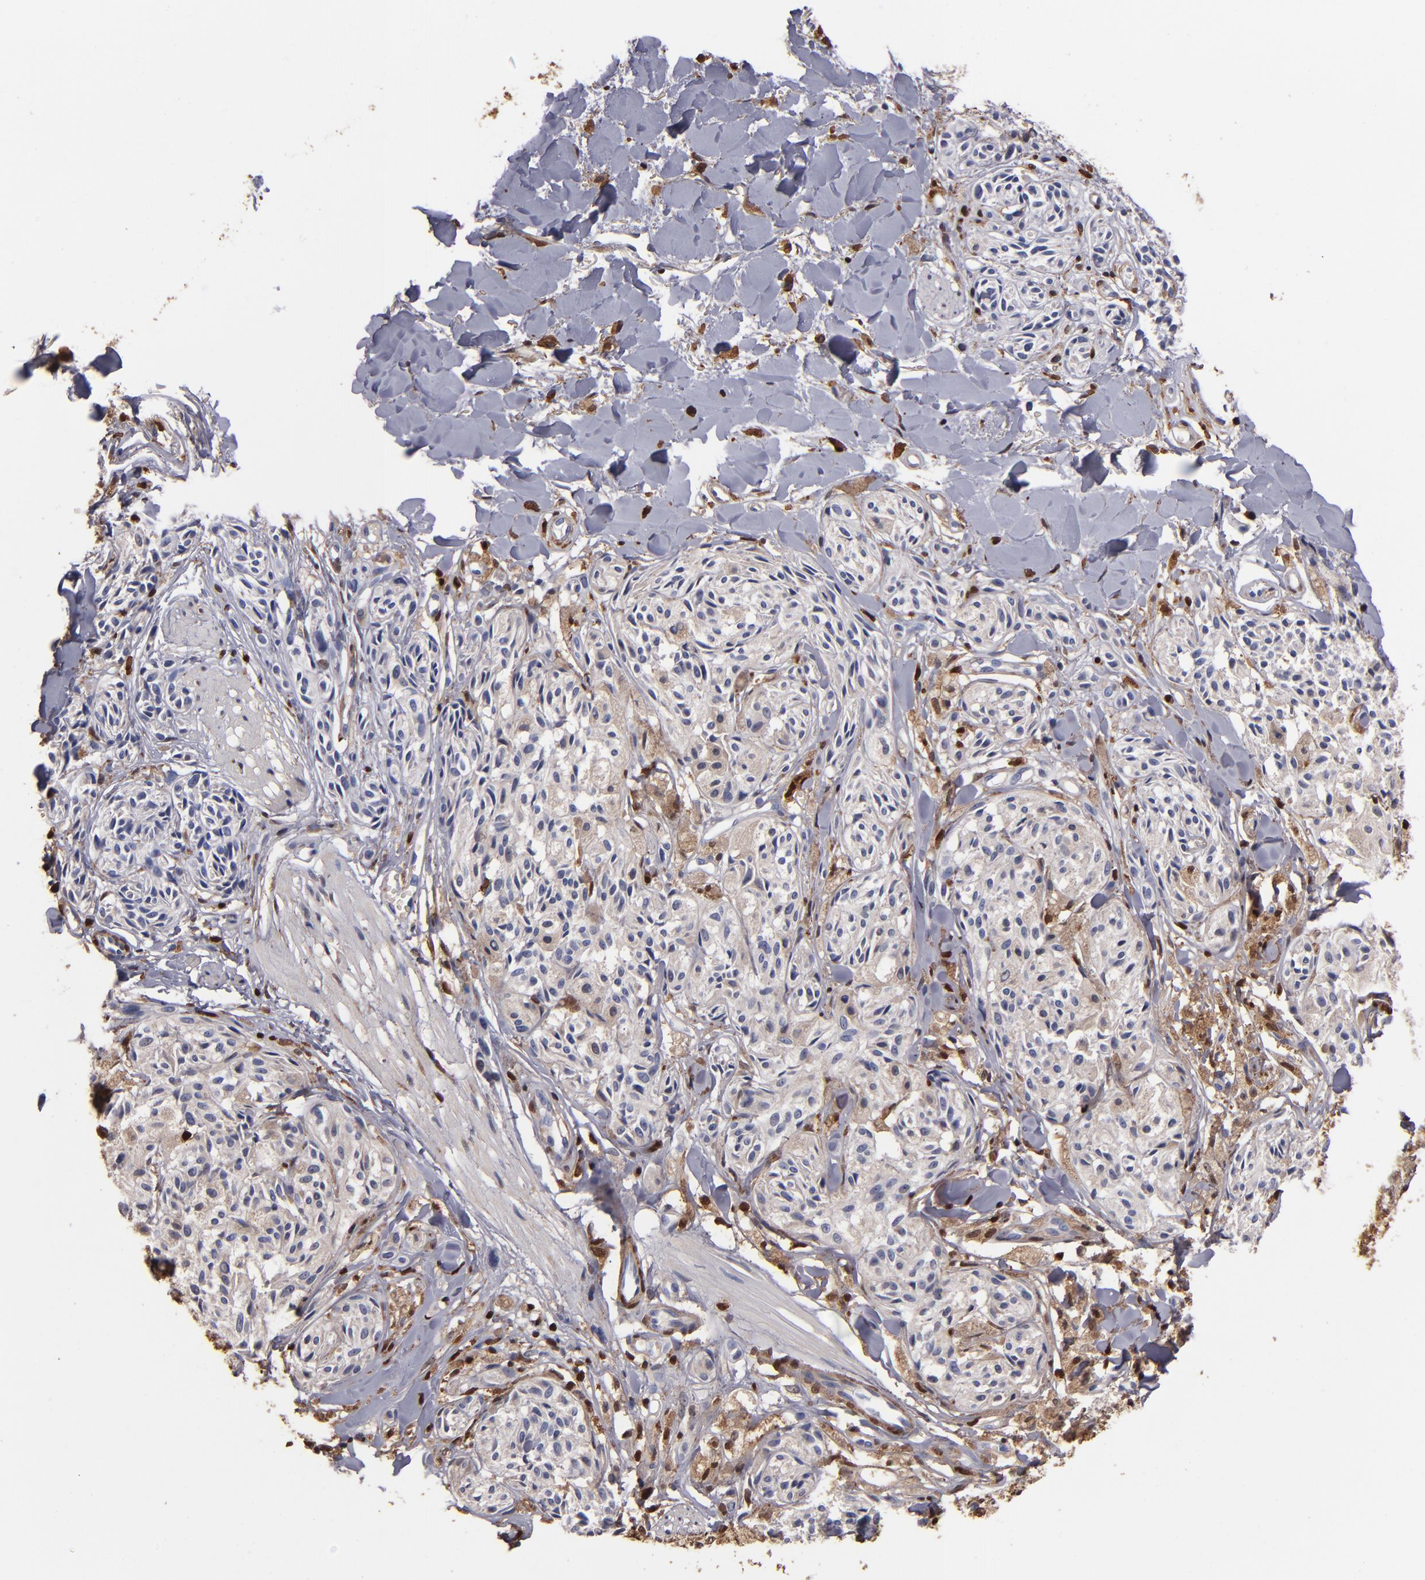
{"staining": {"intensity": "weak", "quantity": "25%-75%", "location": "cytoplasmic/membranous"}, "tissue": "melanoma", "cell_type": "Tumor cells", "image_type": "cancer", "snomed": [{"axis": "morphology", "description": "Malignant melanoma, Metastatic site"}, {"axis": "topography", "description": "Skin"}], "caption": "A brown stain shows weak cytoplasmic/membranous positivity of a protein in human melanoma tumor cells.", "gene": "S100A4", "patient": {"sex": "female", "age": 66}}